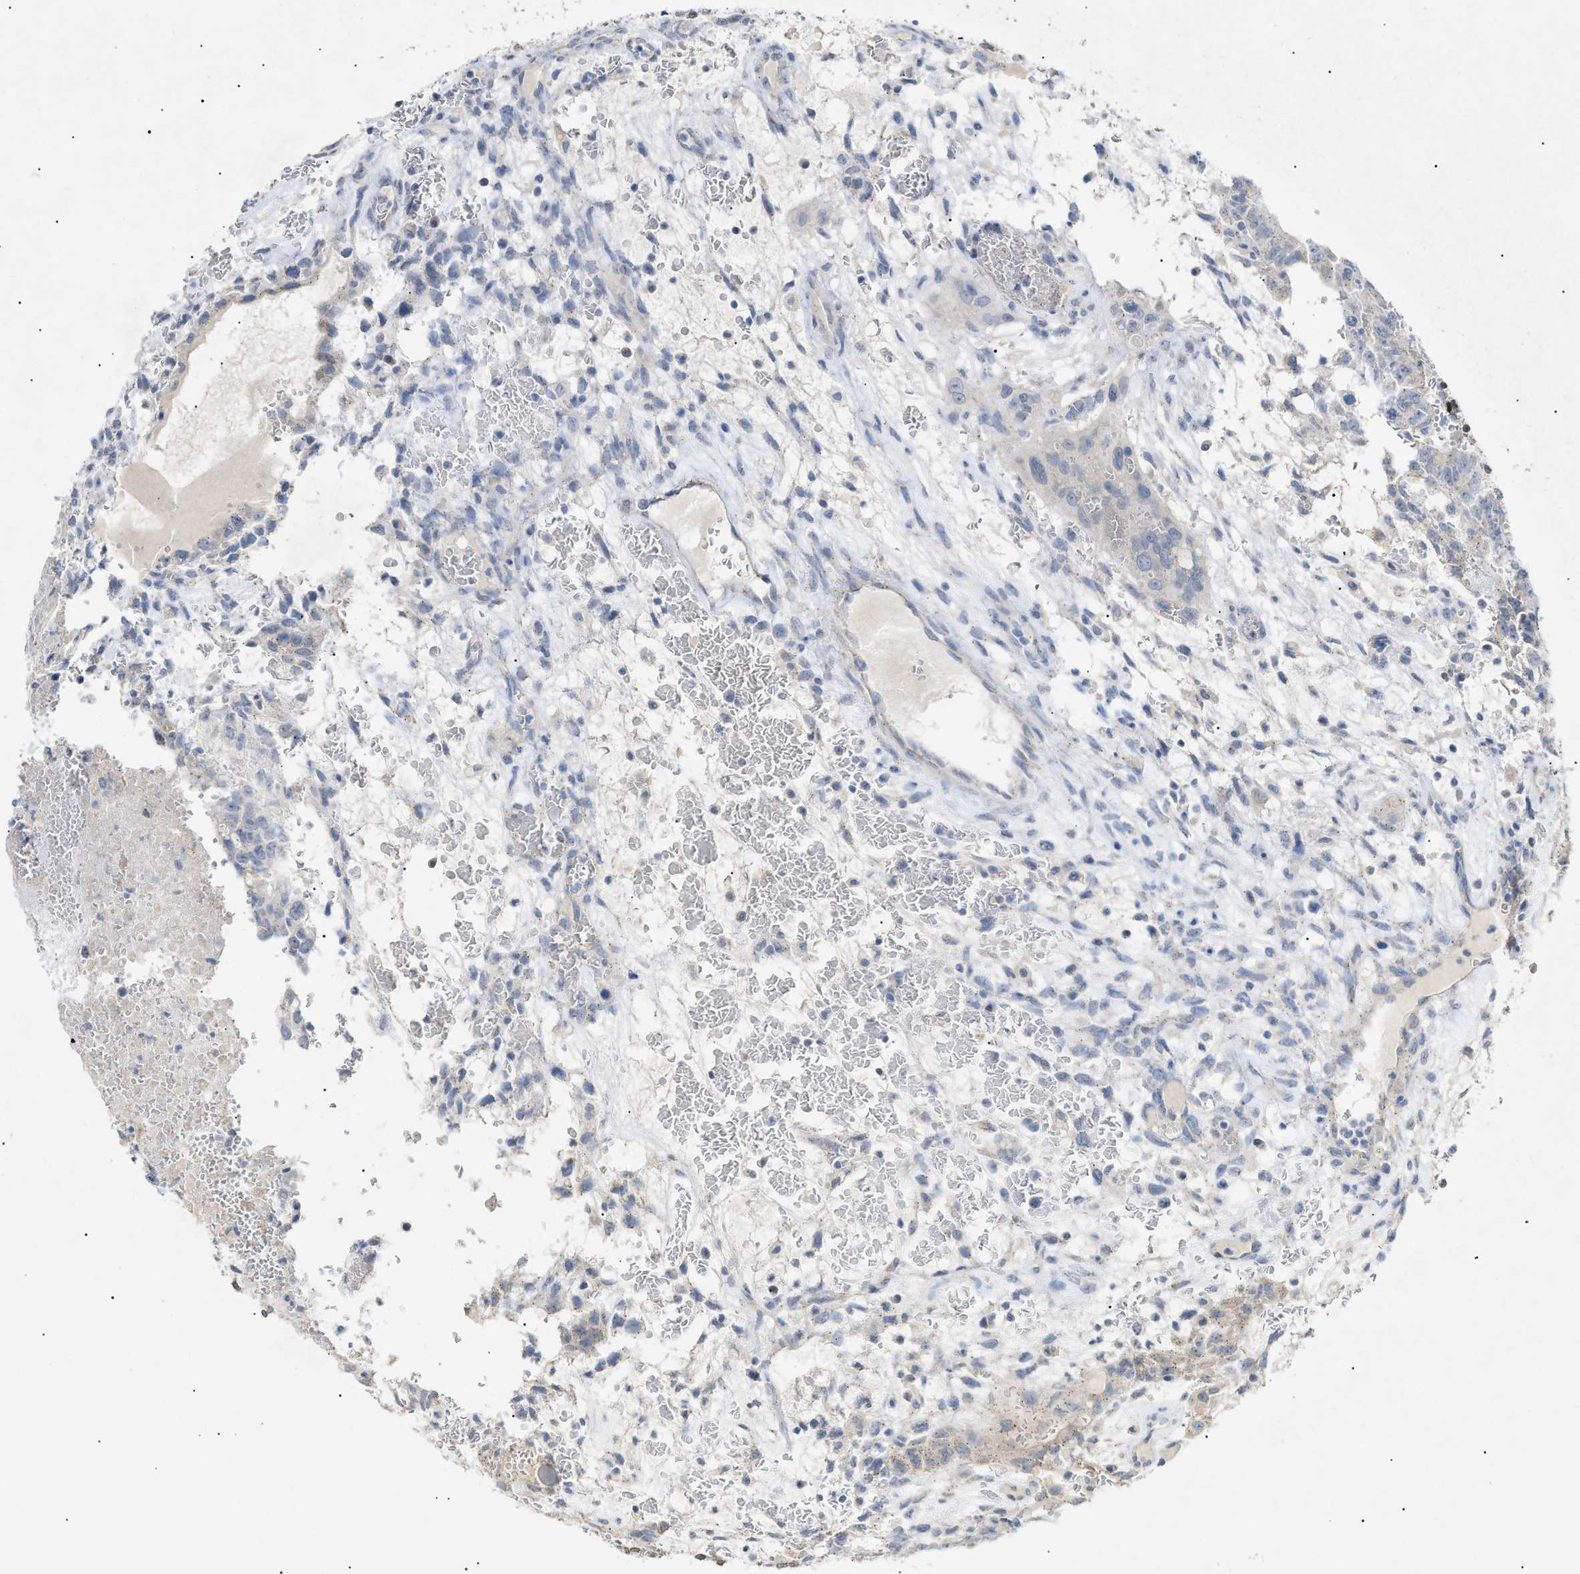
{"staining": {"intensity": "negative", "quantity": "none", "location": "none"}, "tissue": "testis cancer", "cell_type": "Tumor cells", "image_type": "cancer", "snomed": [{"axis": "morphology", "description": "Seminoma, NOS"}, {"axis": "morphology", "description": "Carcinoma, Embryonal, NOS"}, {"axis": "topography", "description": "Testis"}], "caption": "Tumor cells are negative for protein expression in human testis embryonal carcinoma.", "gene": "SLC25A31", "patient": {"sex": "male", "age": 52}}